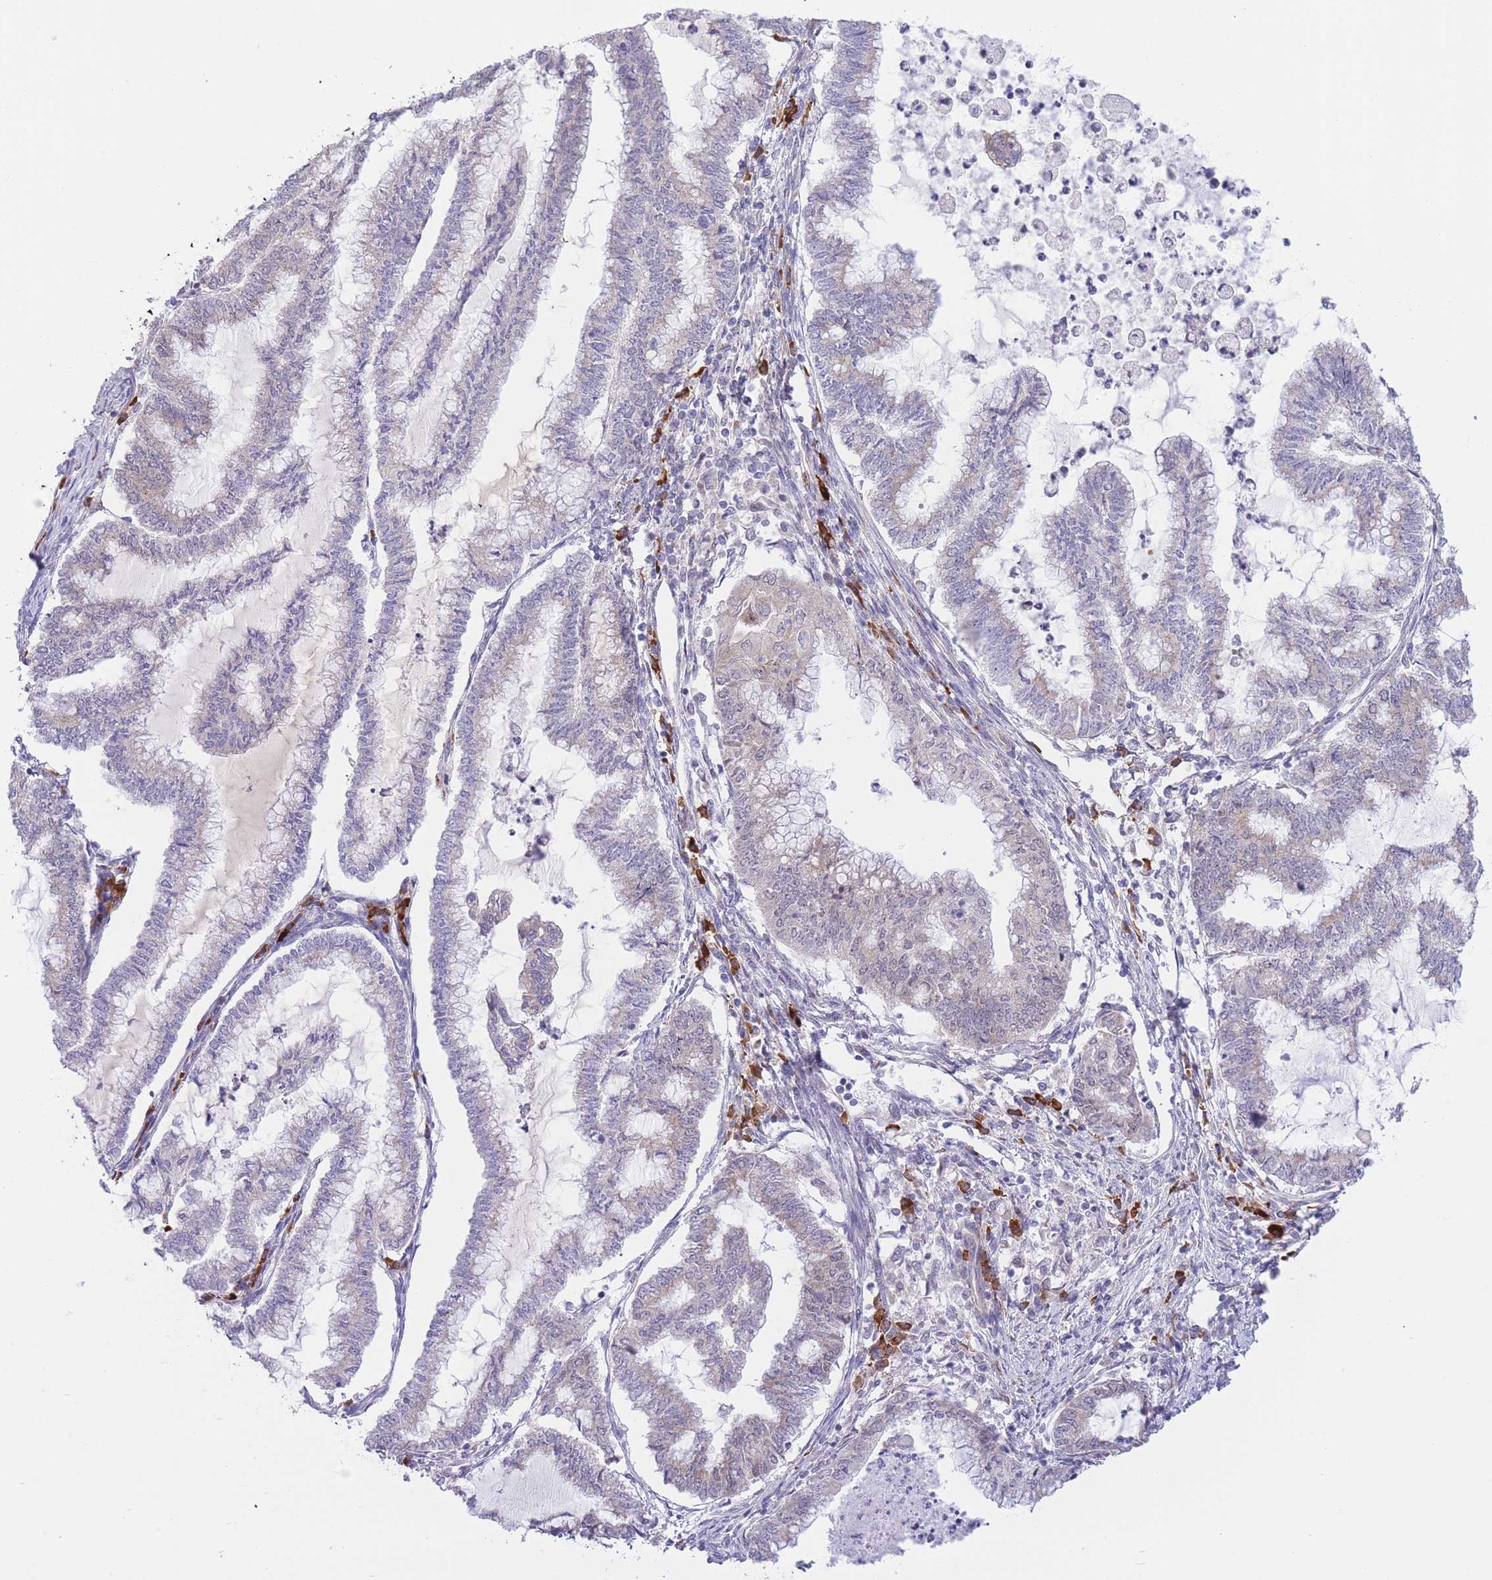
{"staining": {"intensity": "negative", "quantity": "none", "location": "none"}, "tissue": "endometrial cancer", "cell_type": "Tumor cells", "image_type": "cancer", "snomed": [{"axis": "morphology", "description": "Adenocarcinoma, NOS"}, {"axis": "topography", "description": "Endometrium"}], "caption": "Histopathology image shows no significant protein expression in tumor cells of endometrial adenocarcinoma.", "gene": "EXOSC8", "patient": {"sex": "female", "age": 79}}